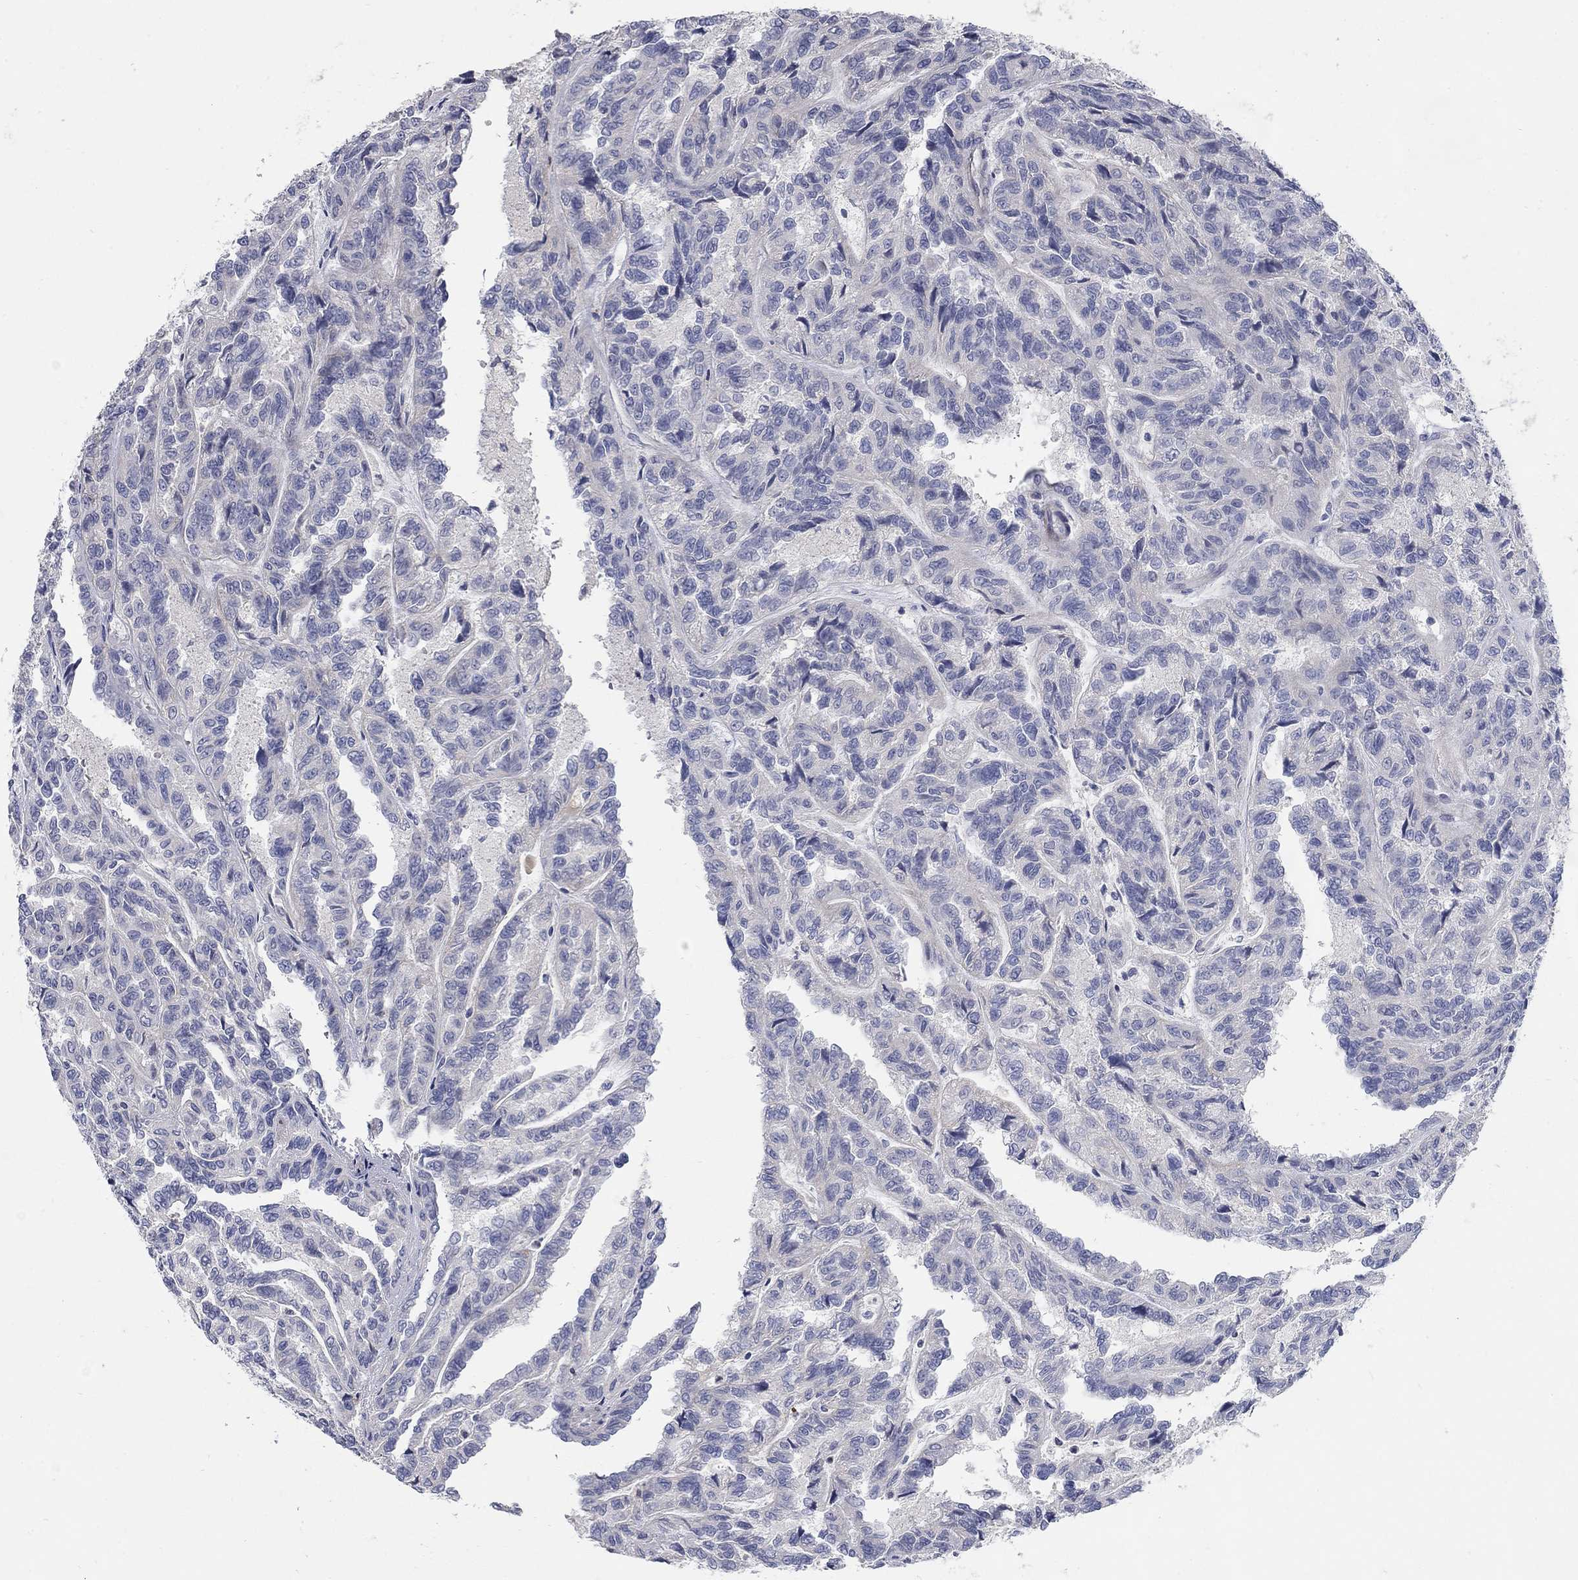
{"staining": {"intensity": "negative", "quantity": "none", "location": "none"}, "tissue": "renal cancer", "cell_type": "Tumor cells", "image_type": "cancer", "snomed": [{"axis": "morphology", "description": "Adenocarcinoma, NOS"}, {"axis": "topography", "description": "Kidney"}], "caption": "A micrograph of renal cancer stained for a protein demonstrates no brown staining in tumor cells.", "gene": "TMEM249", "patient": {"sex": "male", "age": 79}}